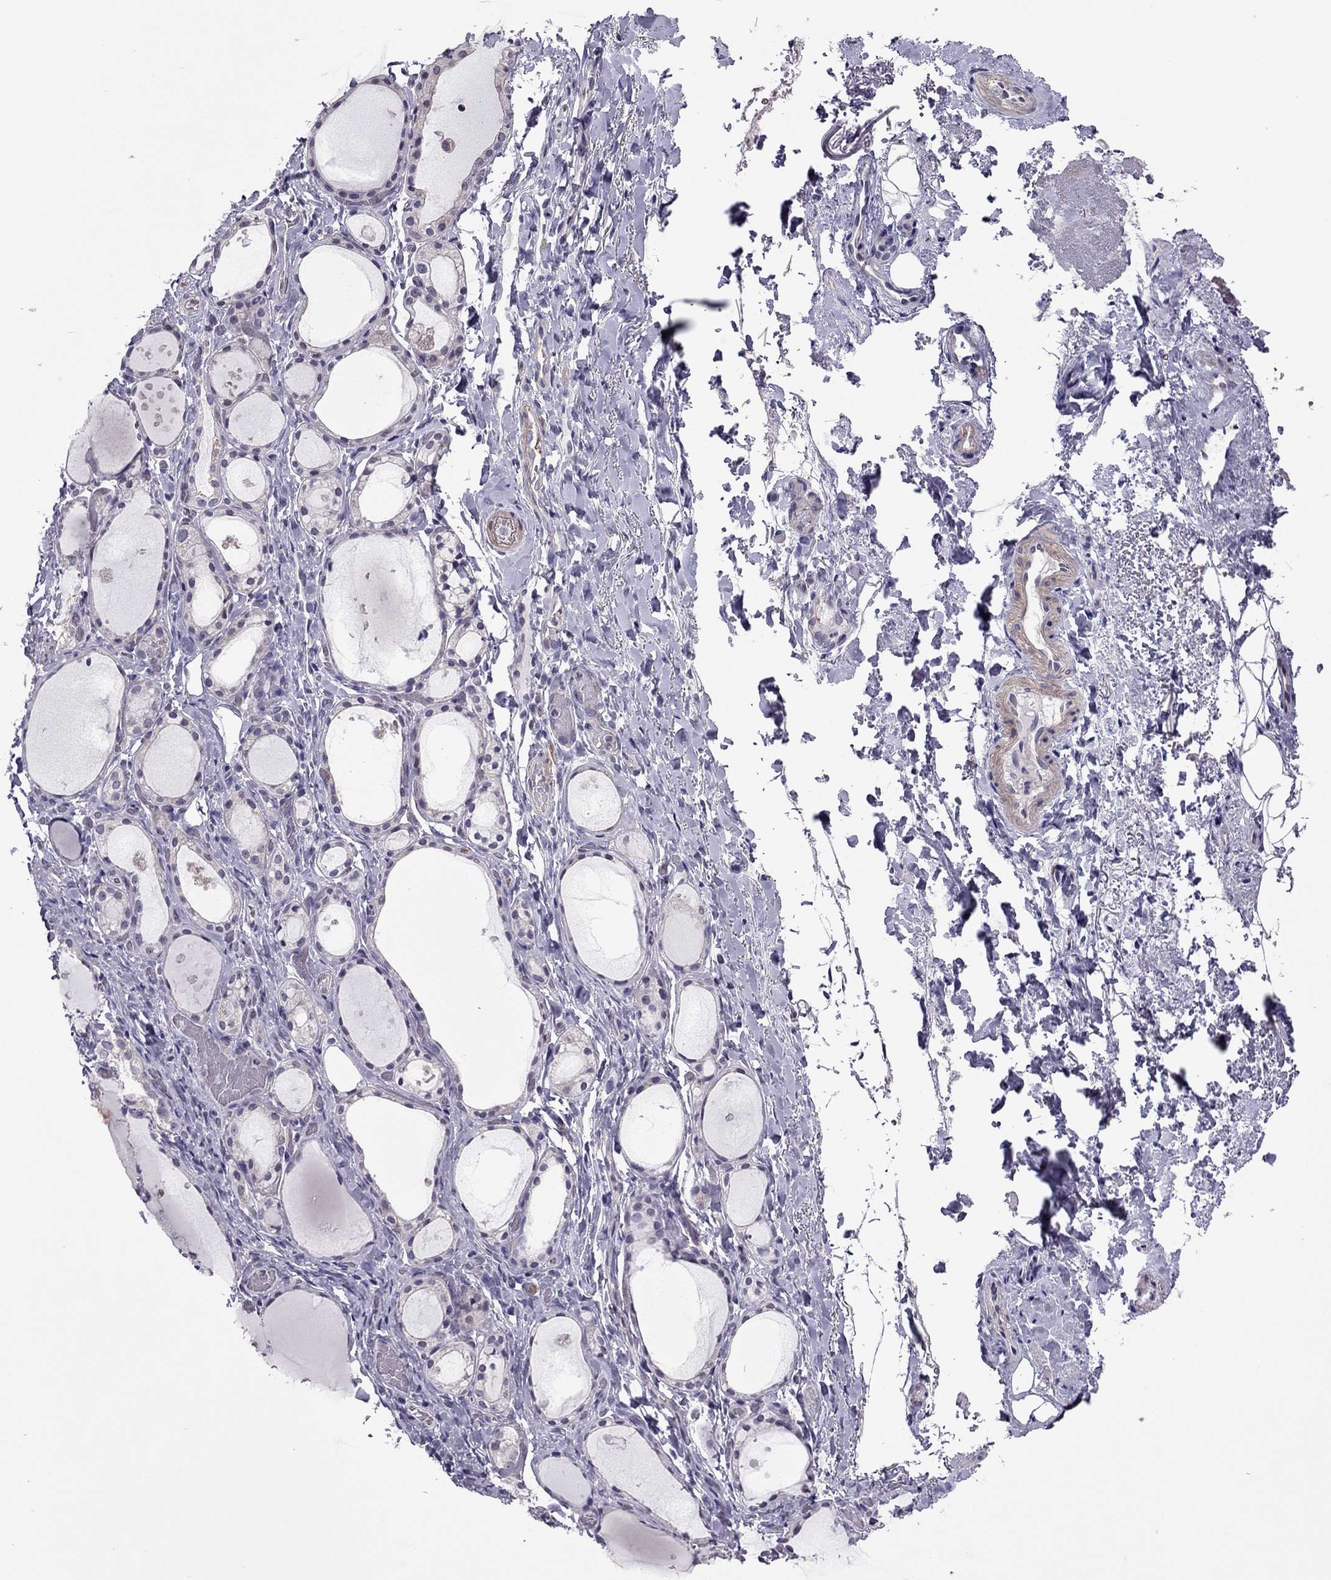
{"staining": {"intensity": "negative", "quantity": "none", "location": "none"}, "tissue": "thyroid gland", "cell_type": "Glandular cells", "image_type": "normal", "snomed": [{"axis": "morphology", "description": "Normal tissue, NOS"}, {"axis": "topography", "description": "Thyroid gland"}], "caption": "Immunohistochemical staining of unremarkable human thyroid gland shows no significant positivity in glandular cells. (DAB (3,3'-diaminobenzidine) immunohistochemistry visualized using brightfield microscopy, high magnification).", "gene": "SLC16A8", "patient": {"sex": "male", "age": 68}}